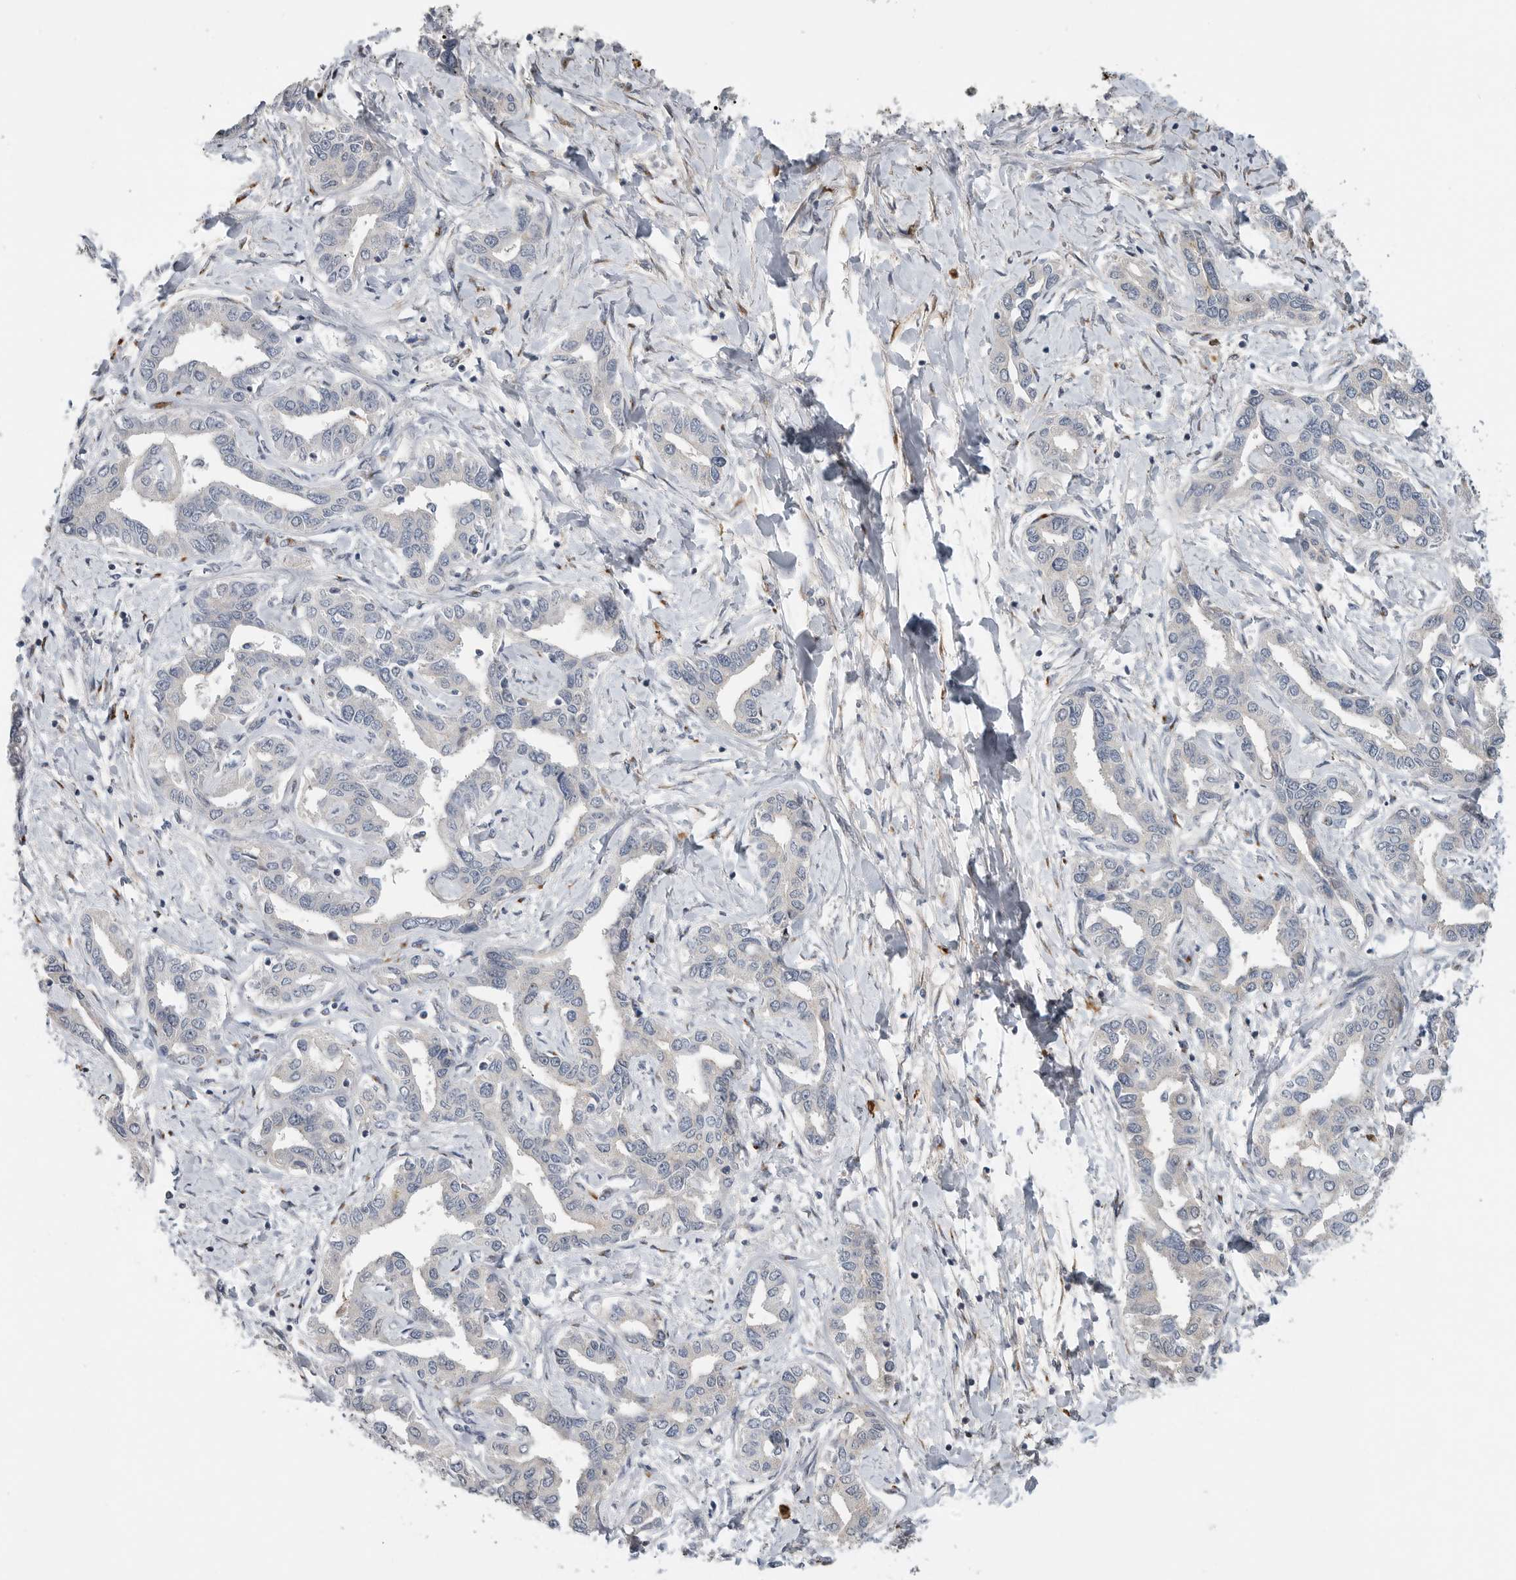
{"staining": {"intensity": "negative", "quantity": "none", "location": "none"}, "tissue": "liver cancer", "cell_type": "Tumor cells", "image_type": "cancer", "snomed": [{"axis": "morphology", "description": "Cholangiocarcinoma"}, {"axis": "topography", "description": "Liver"}], "caption": "Tumor cells show no significant expression in cholangiocarcinoma (liver).", "gene": "TIMP1", "patient": {"sex": "male", "age": 59}}